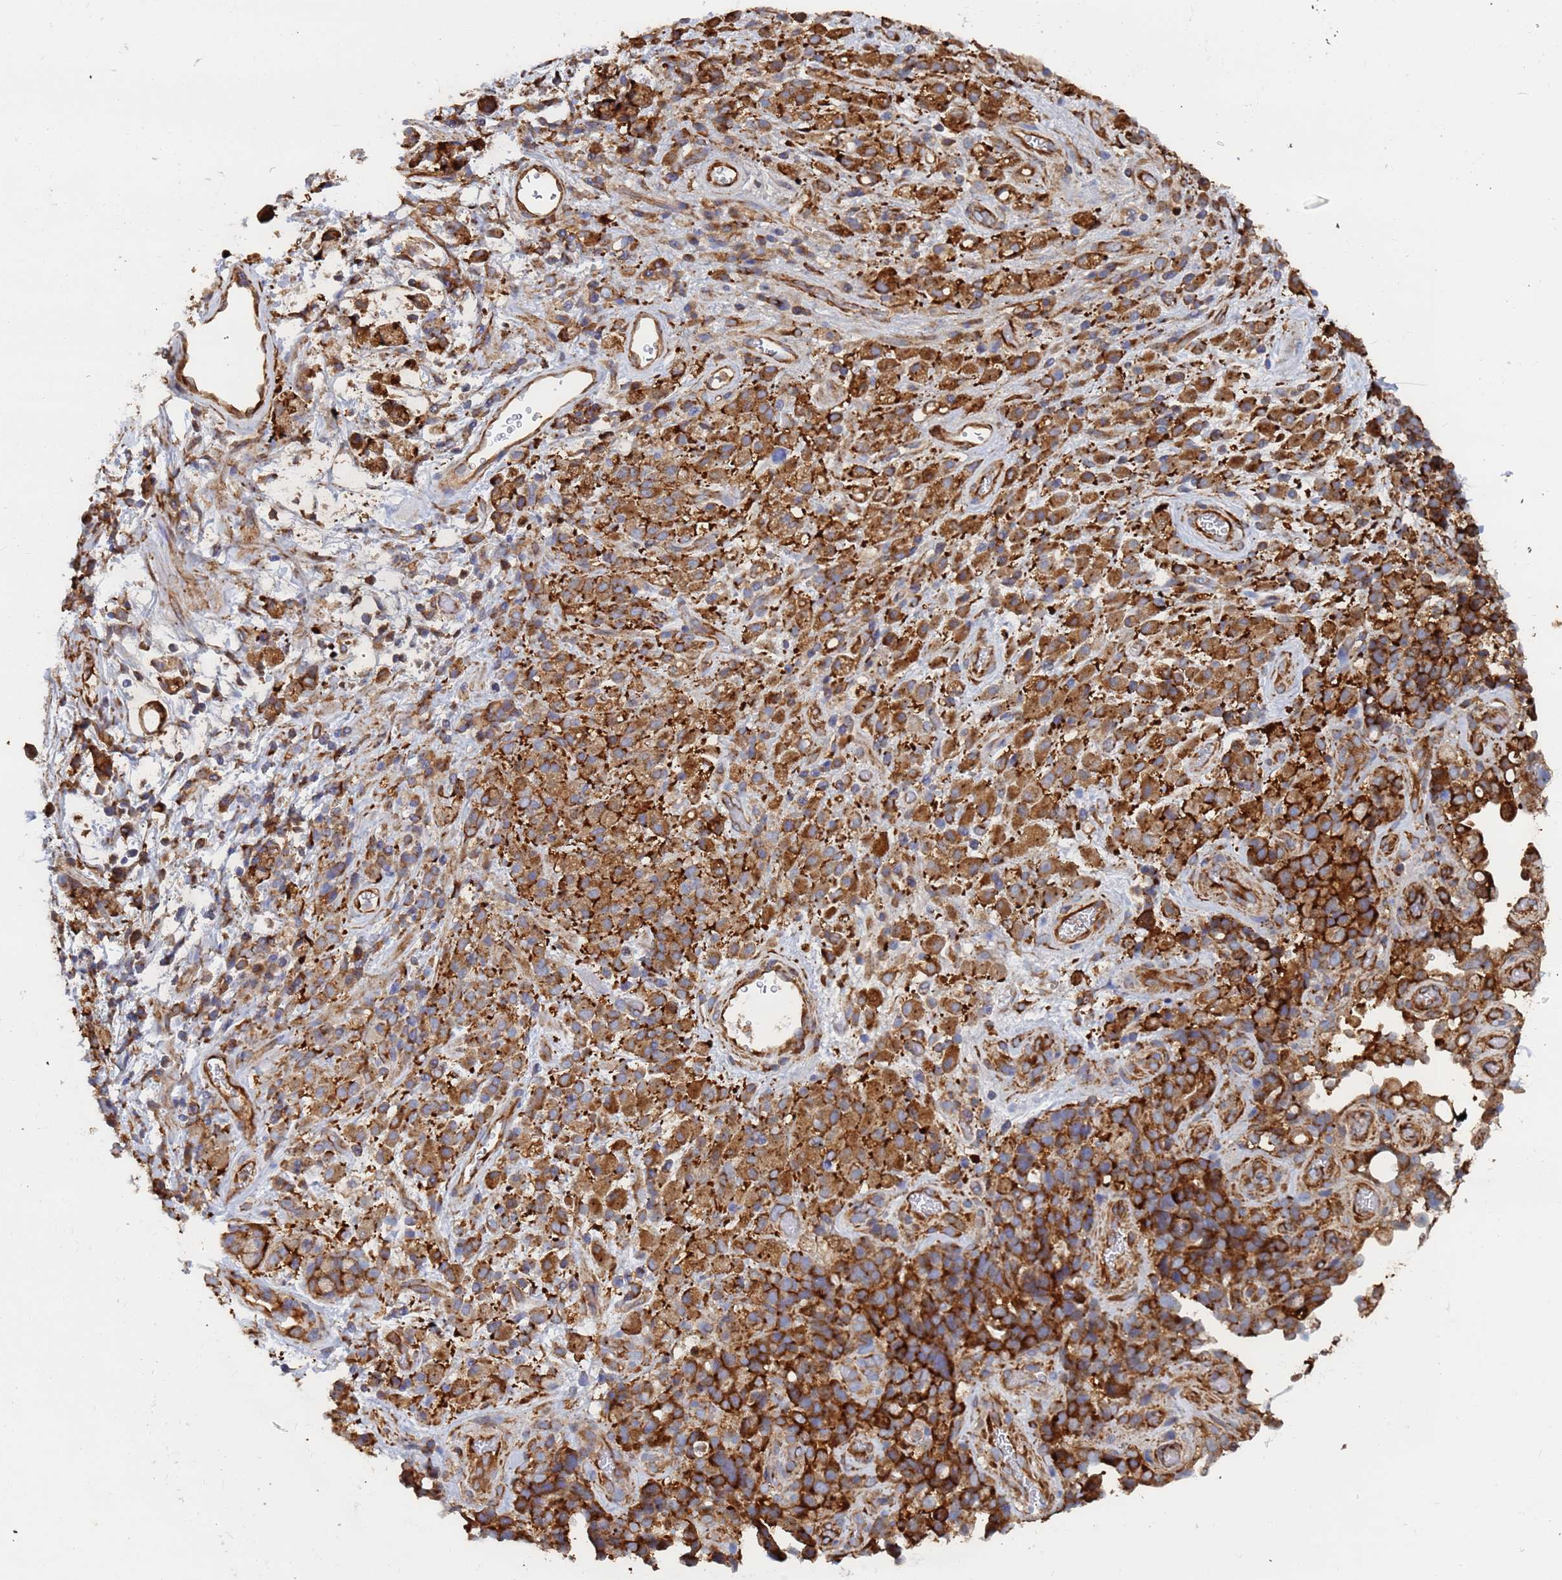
{"staining": {"intensity": "strong", "quantity": ">75%", "location": "cytoplasmic/membranous"}, "tissue": "stomach cancer", "cell_type": "Tumor cells", "image_type": "cancer", "snomed": [{"axis": "morphology", "description": "Adenocarcinoma, NOS"}, {"axis": "topography", "description": "Stomach"}], "caption": "The image reveals immunohistochemical staining of stomach cancer. There is strong cytoplasmic/membranous expression is present in about >75% of tumor cells.", "gene": "GPR42", "patient": {"sex": "female", "age": 60}}